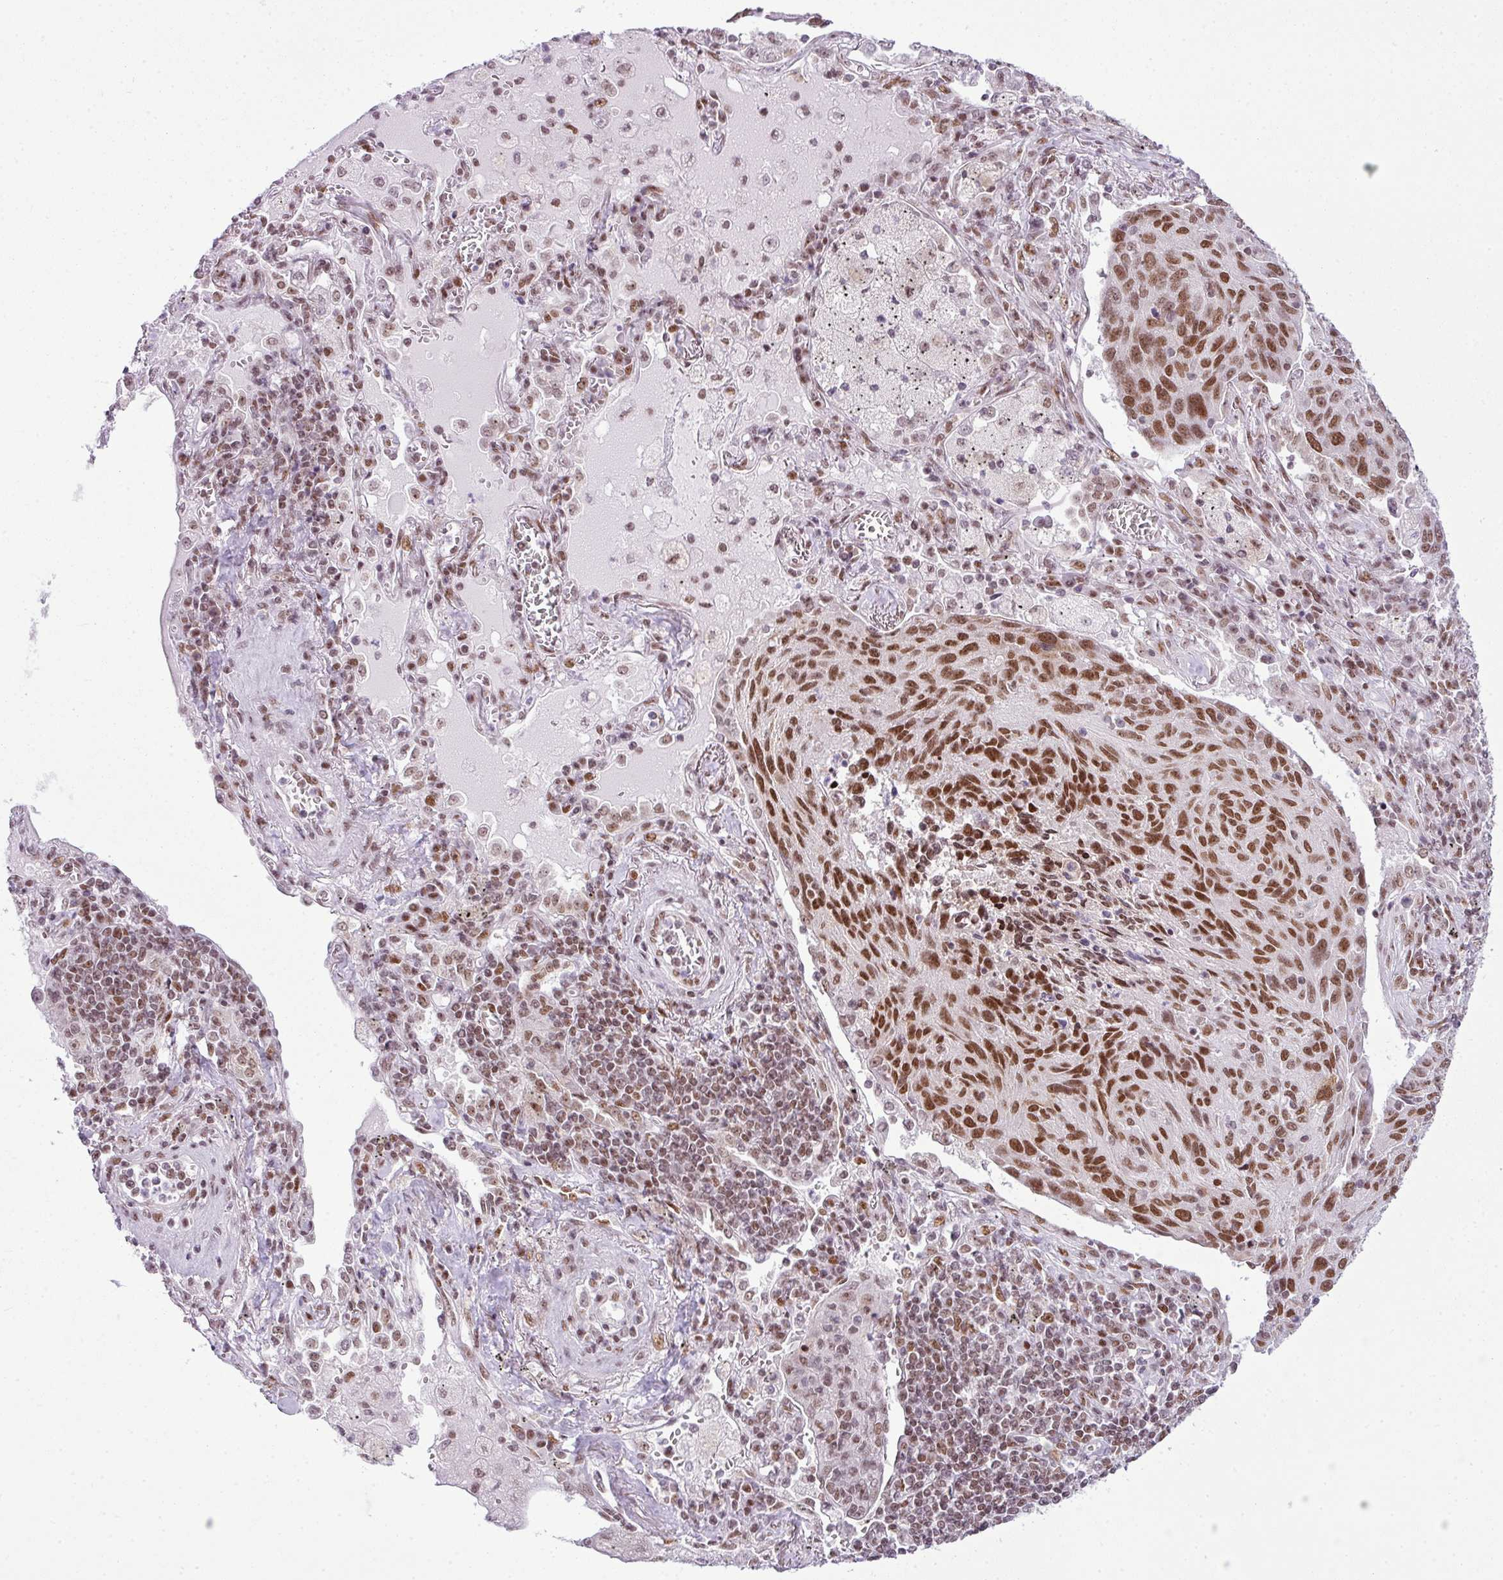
{"staining": {"intensity": "strong", "quantity": ">75%", "location": "nuclear"}, "tissue": "lung cancer", "cell_type": "Tumor cells", "image_type": "cancer", "snomed": [{"axis": "morphology", "description": "Squamous cell carcinoma, NOS"}, {"axis": "topography", "description": "Lung"}], "caption": "Protein expression analysis of lung squamous cell carcinoma demonstrates strong nuclear staining in about >75% of tumor cells. The staining is performed using DAB brown chromogen to label protein expression. The nuclei are counter-stained blue using hematoxylin.", "gene": "ARL6IP4", "patient": {"sex": "female", "age": 66}}